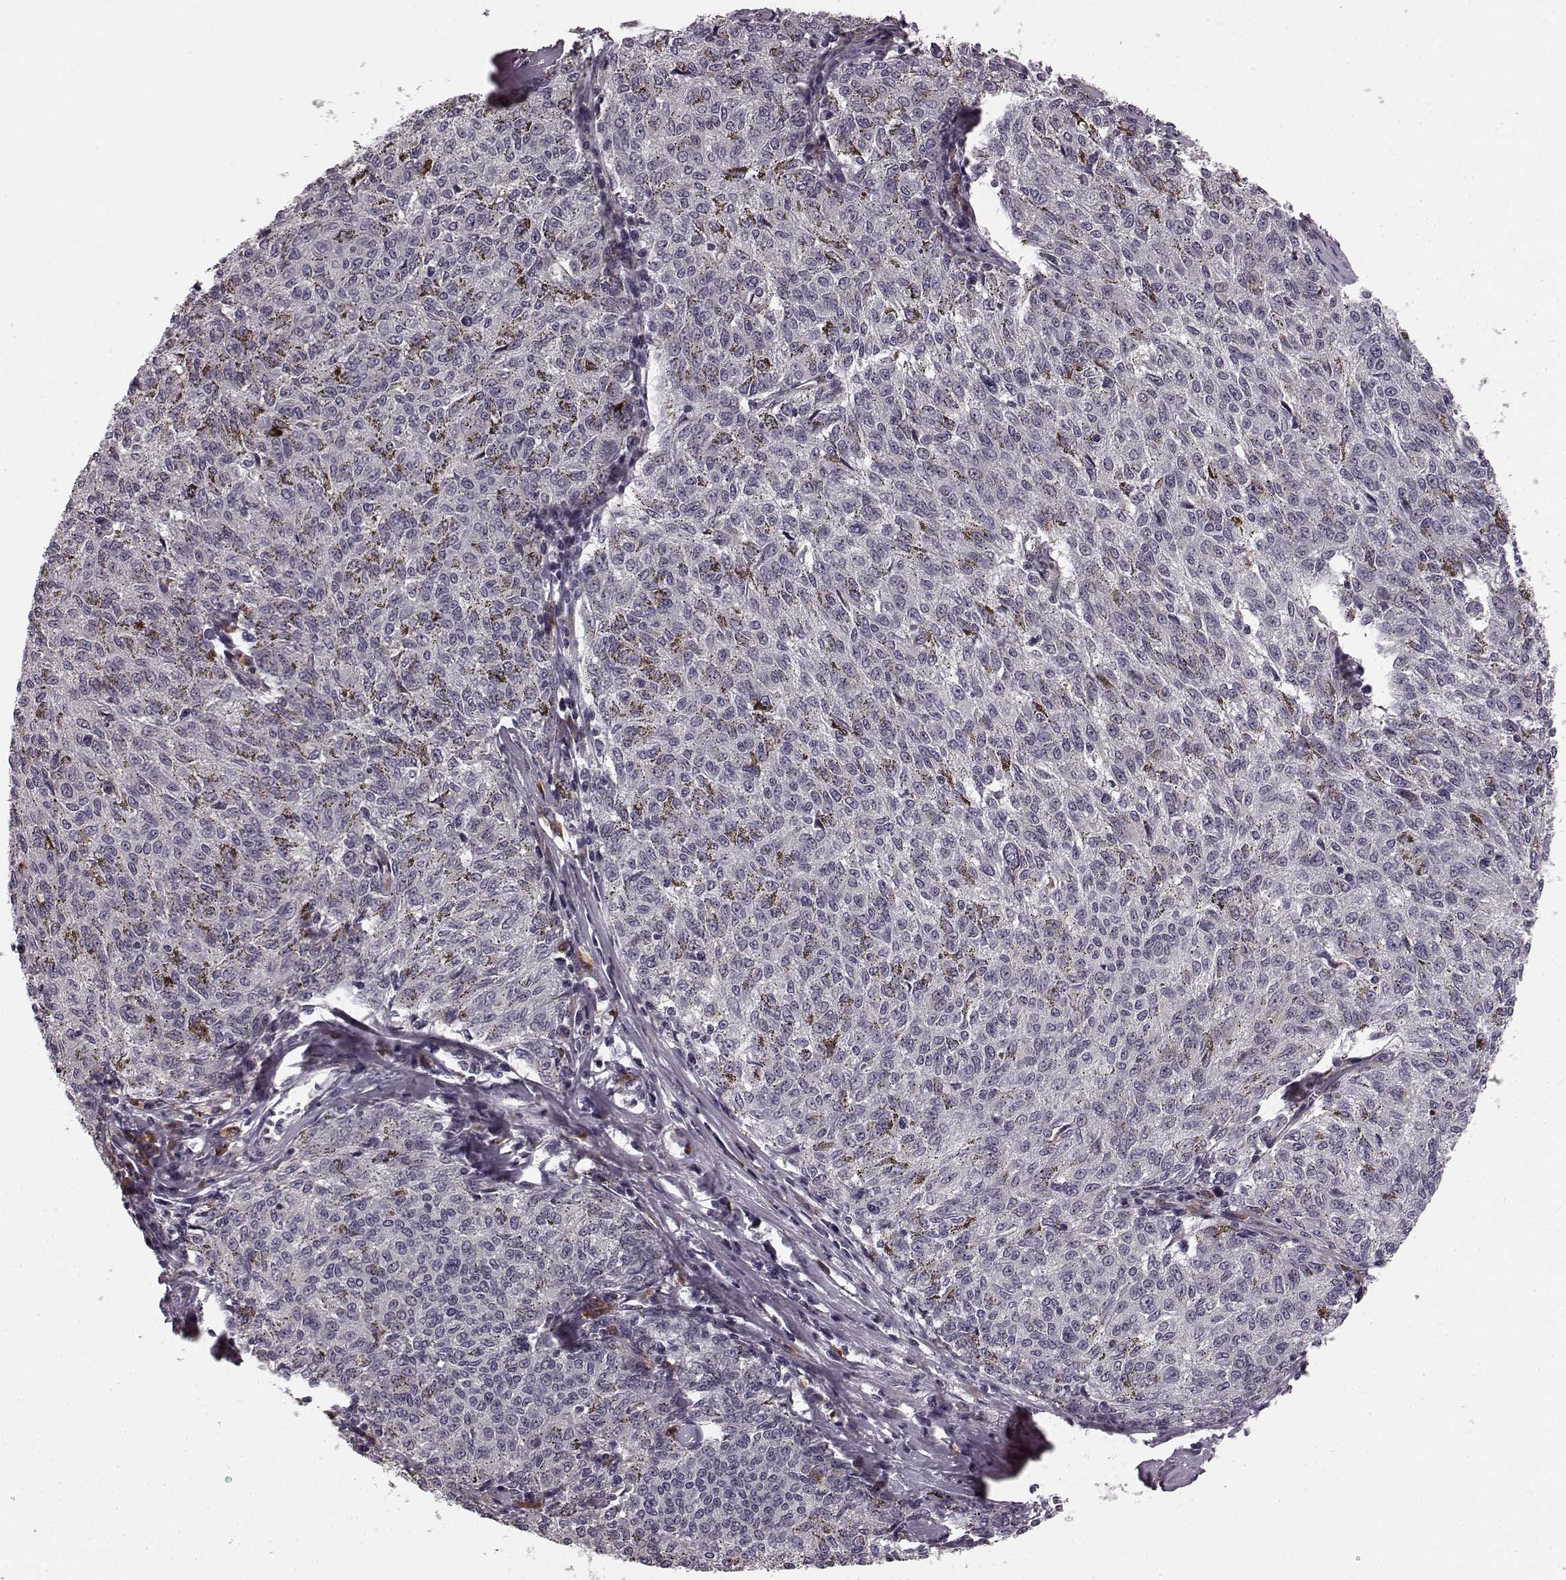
{"staining": {"intensity": "negative", "quantity": "none", "location": "none"}, "tissue": "melanoma", "cell_type": "Tumor cells", "image_type": "cancer", "snomed": [{"axis": "morphology", "description": "Malignant melanoma, NOS"}, {"axis": "topography", "description": "Skin"}], "caption": "An immunohistochemistry (IHC) micrograph of malignant melanoma is shown. There is no staining in tumor cells of malignant melanoma.", "gene": "FAM234B", "patient": {"sex": "female", "age": 72}}